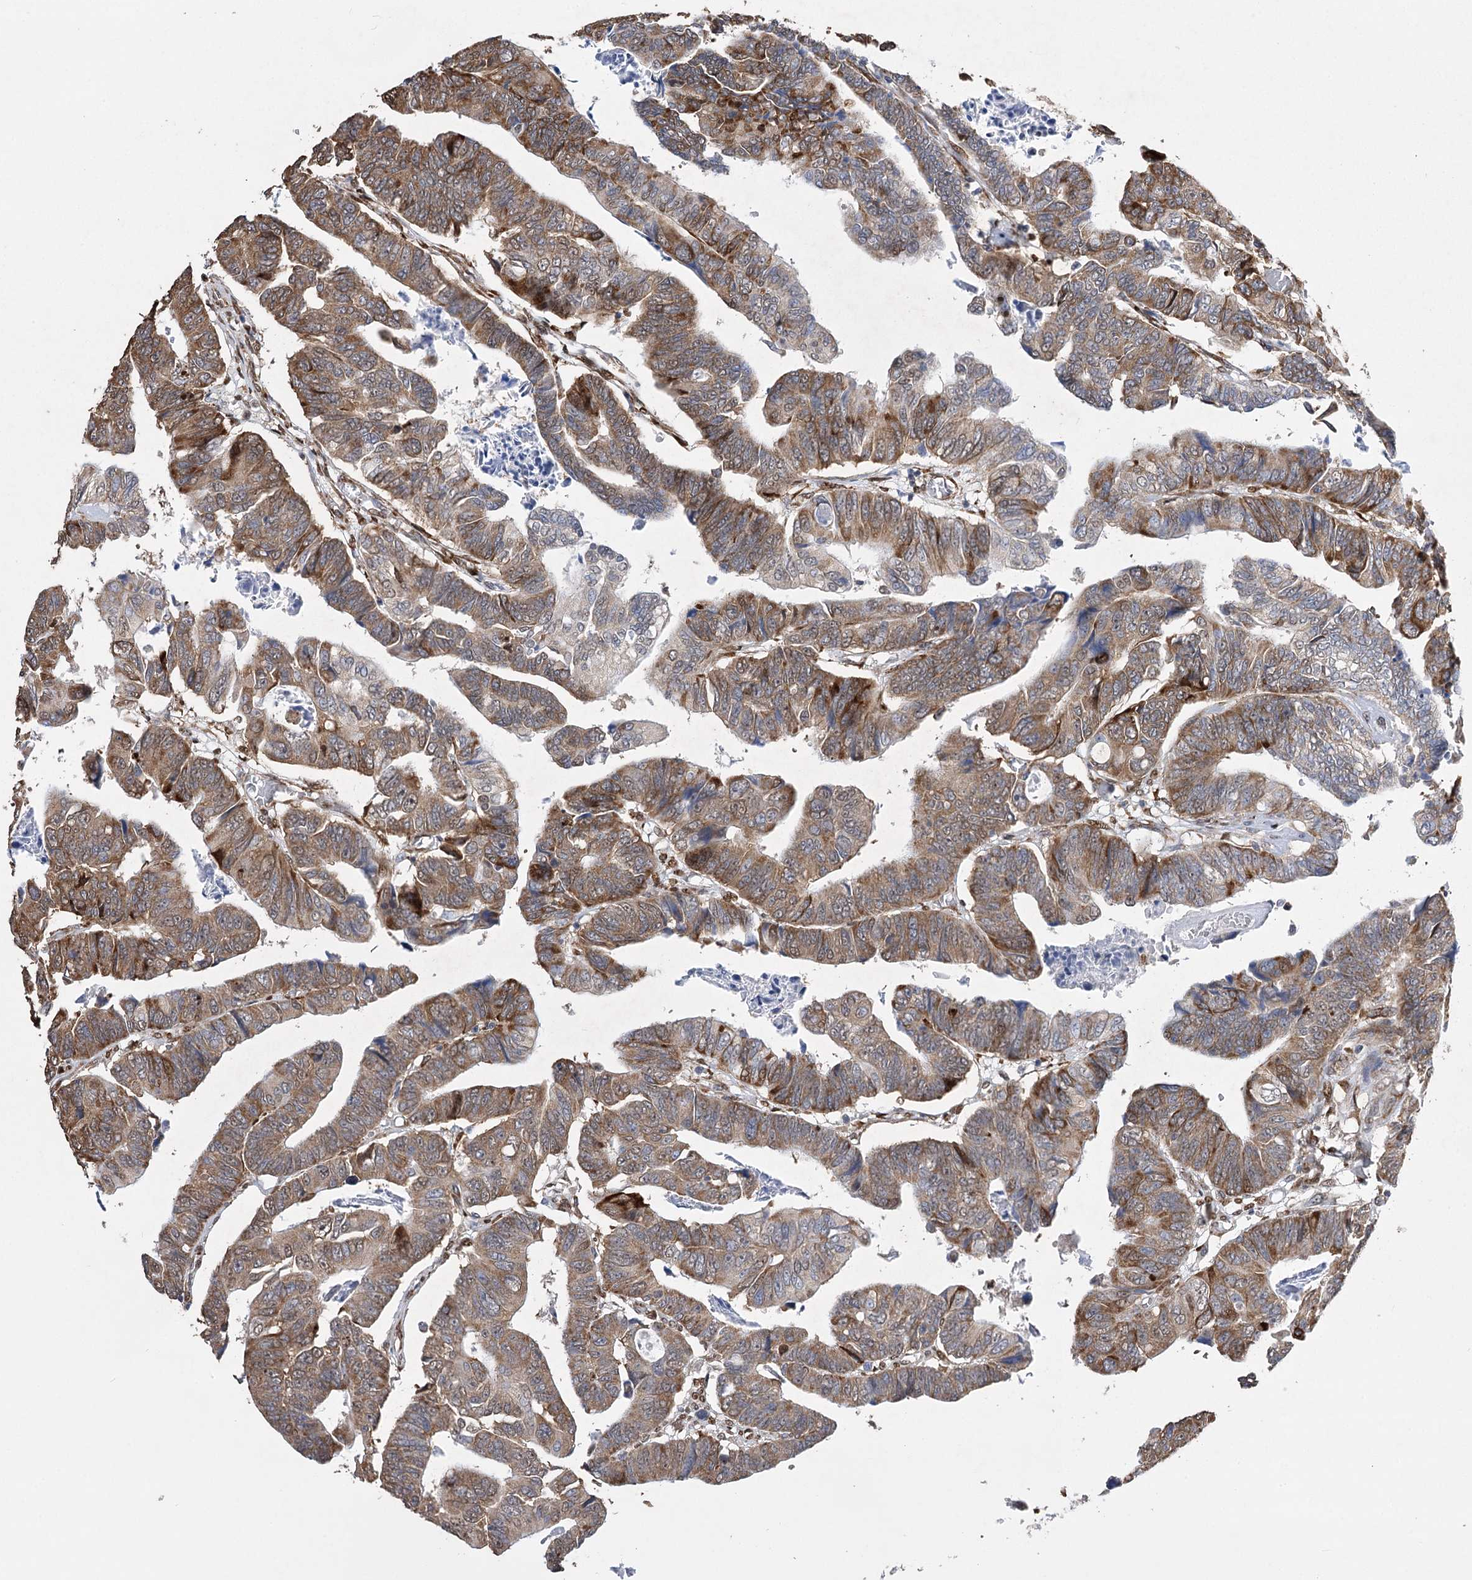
{"staining": {"intensity": "moderate", "quantity": ">75%", "location": "cytoplasmic/membranous"}, "tissue": "colorectal cancer", "cell_type": "Tumor cells", "image_type": "cancer", "snomed": [{"axis": "morphology", "description": "Adenocarcinoma, NOS"}, {"axis": "topography", "description": "Rectum"}], "caption": "Protein staining of colorectal cancer (adenocarcinoma) tissue demonstrates moderate cytoplasmic/membranous staining in approximately >75% of tumor cells.", "gene": "NFU1", "patient": {"sex": "female", "age": 65}}